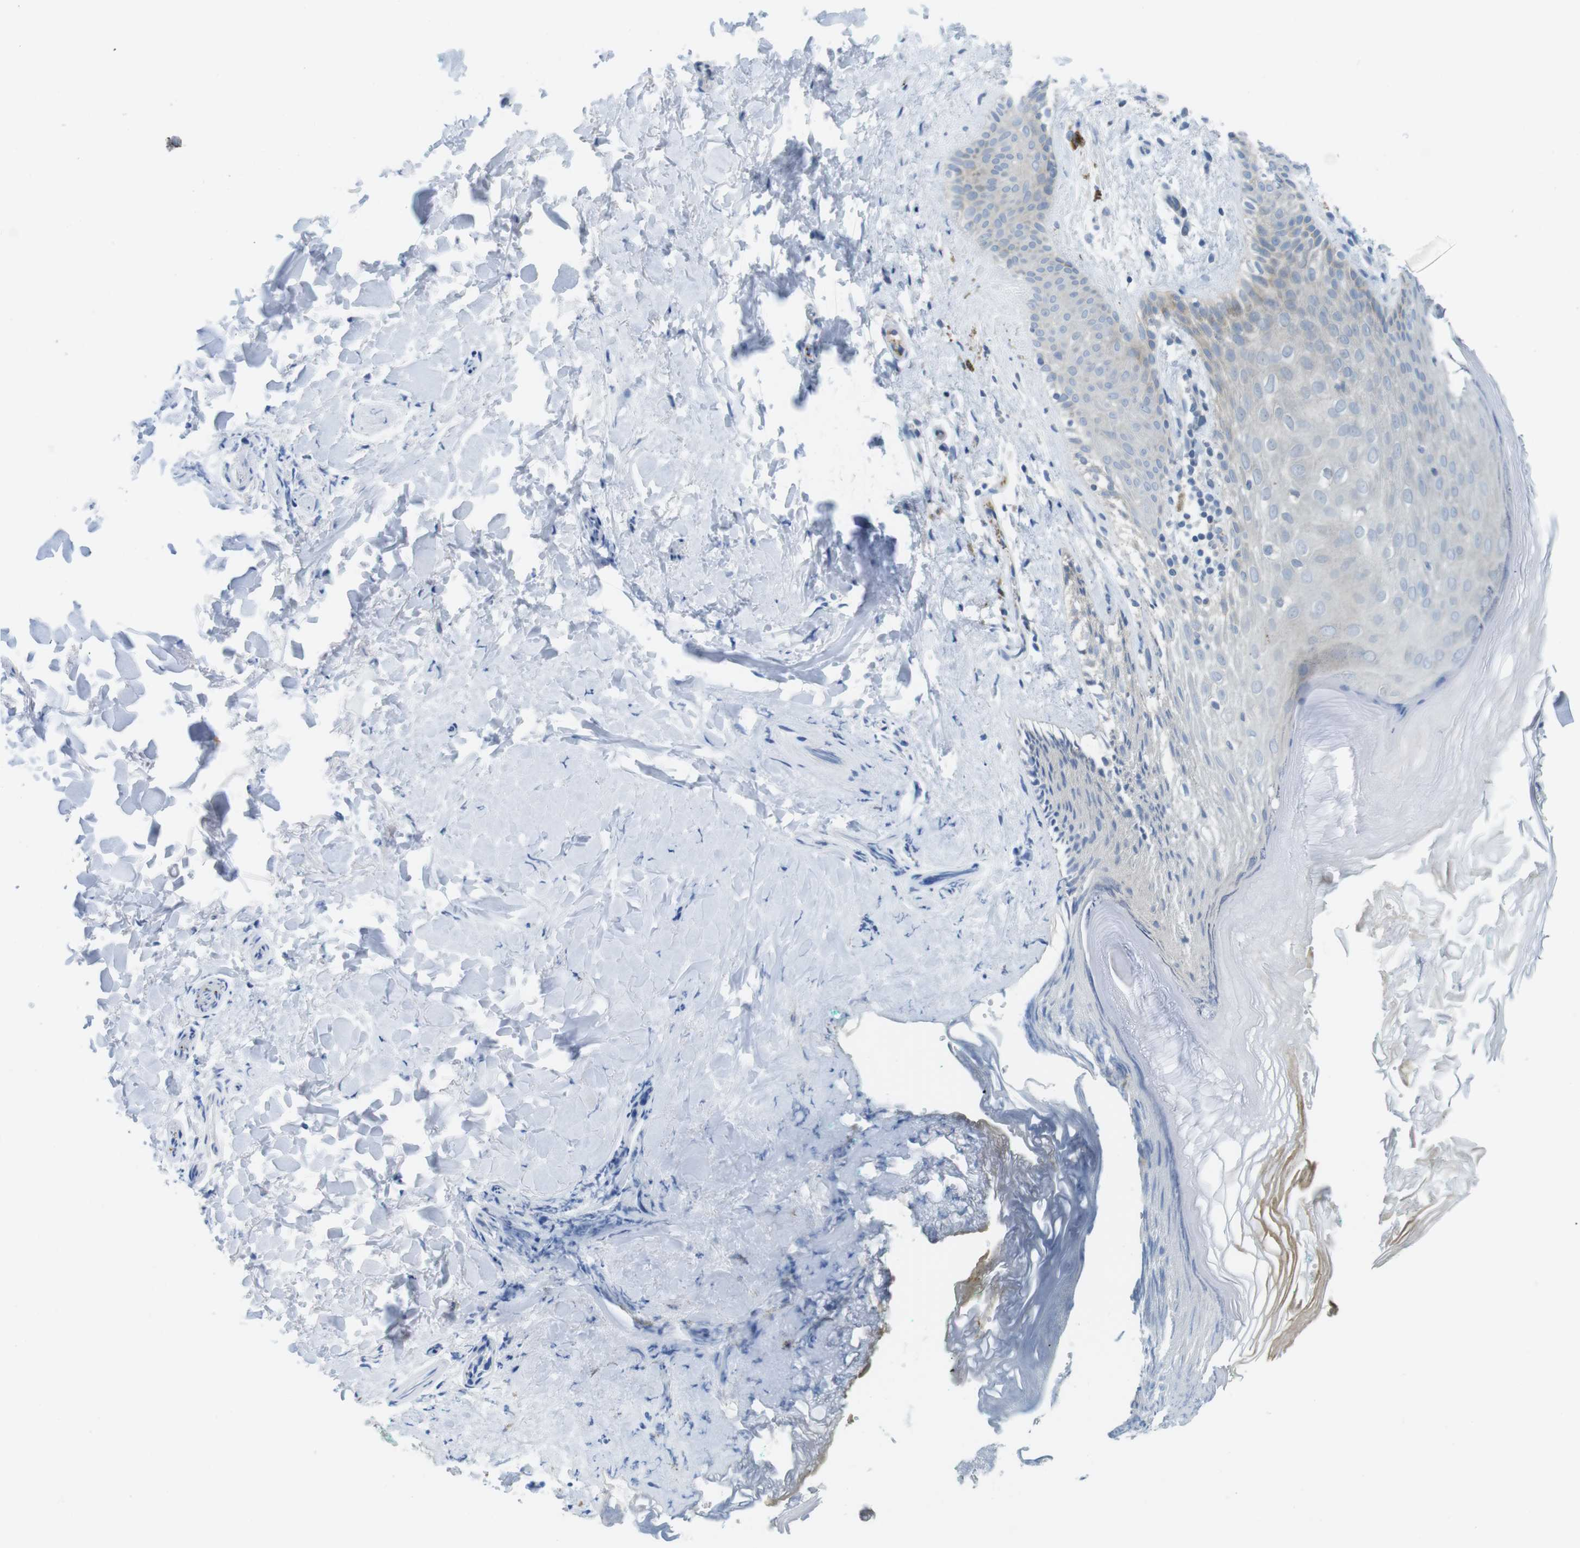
{"staining": {"intensity": "weak", "quantity": "25%-75%", "location": "cytoplasmic/membranous"}, "tissue": "skin", "cell_type": "Epidermal cells", "image_type": "normal", "snomed": [{"axis": "morphology", "description": "Normal tissue, NOS"}, {"axis": "topography", "description": "Anal"}], "caption": "Immunohistochemical staining of benign human skin exhibits low levels of weak cytoplasmic/membranous positivity in about 25%-75% of epidermal cells. Using DAB (3,3'-diaminobenzidine) (brown) and hematoxylin (blue) stains, captured at high magnification using brightfield microscopy.", "gene": "CASP2", "patient": {"sex": "male", "age": 74}}